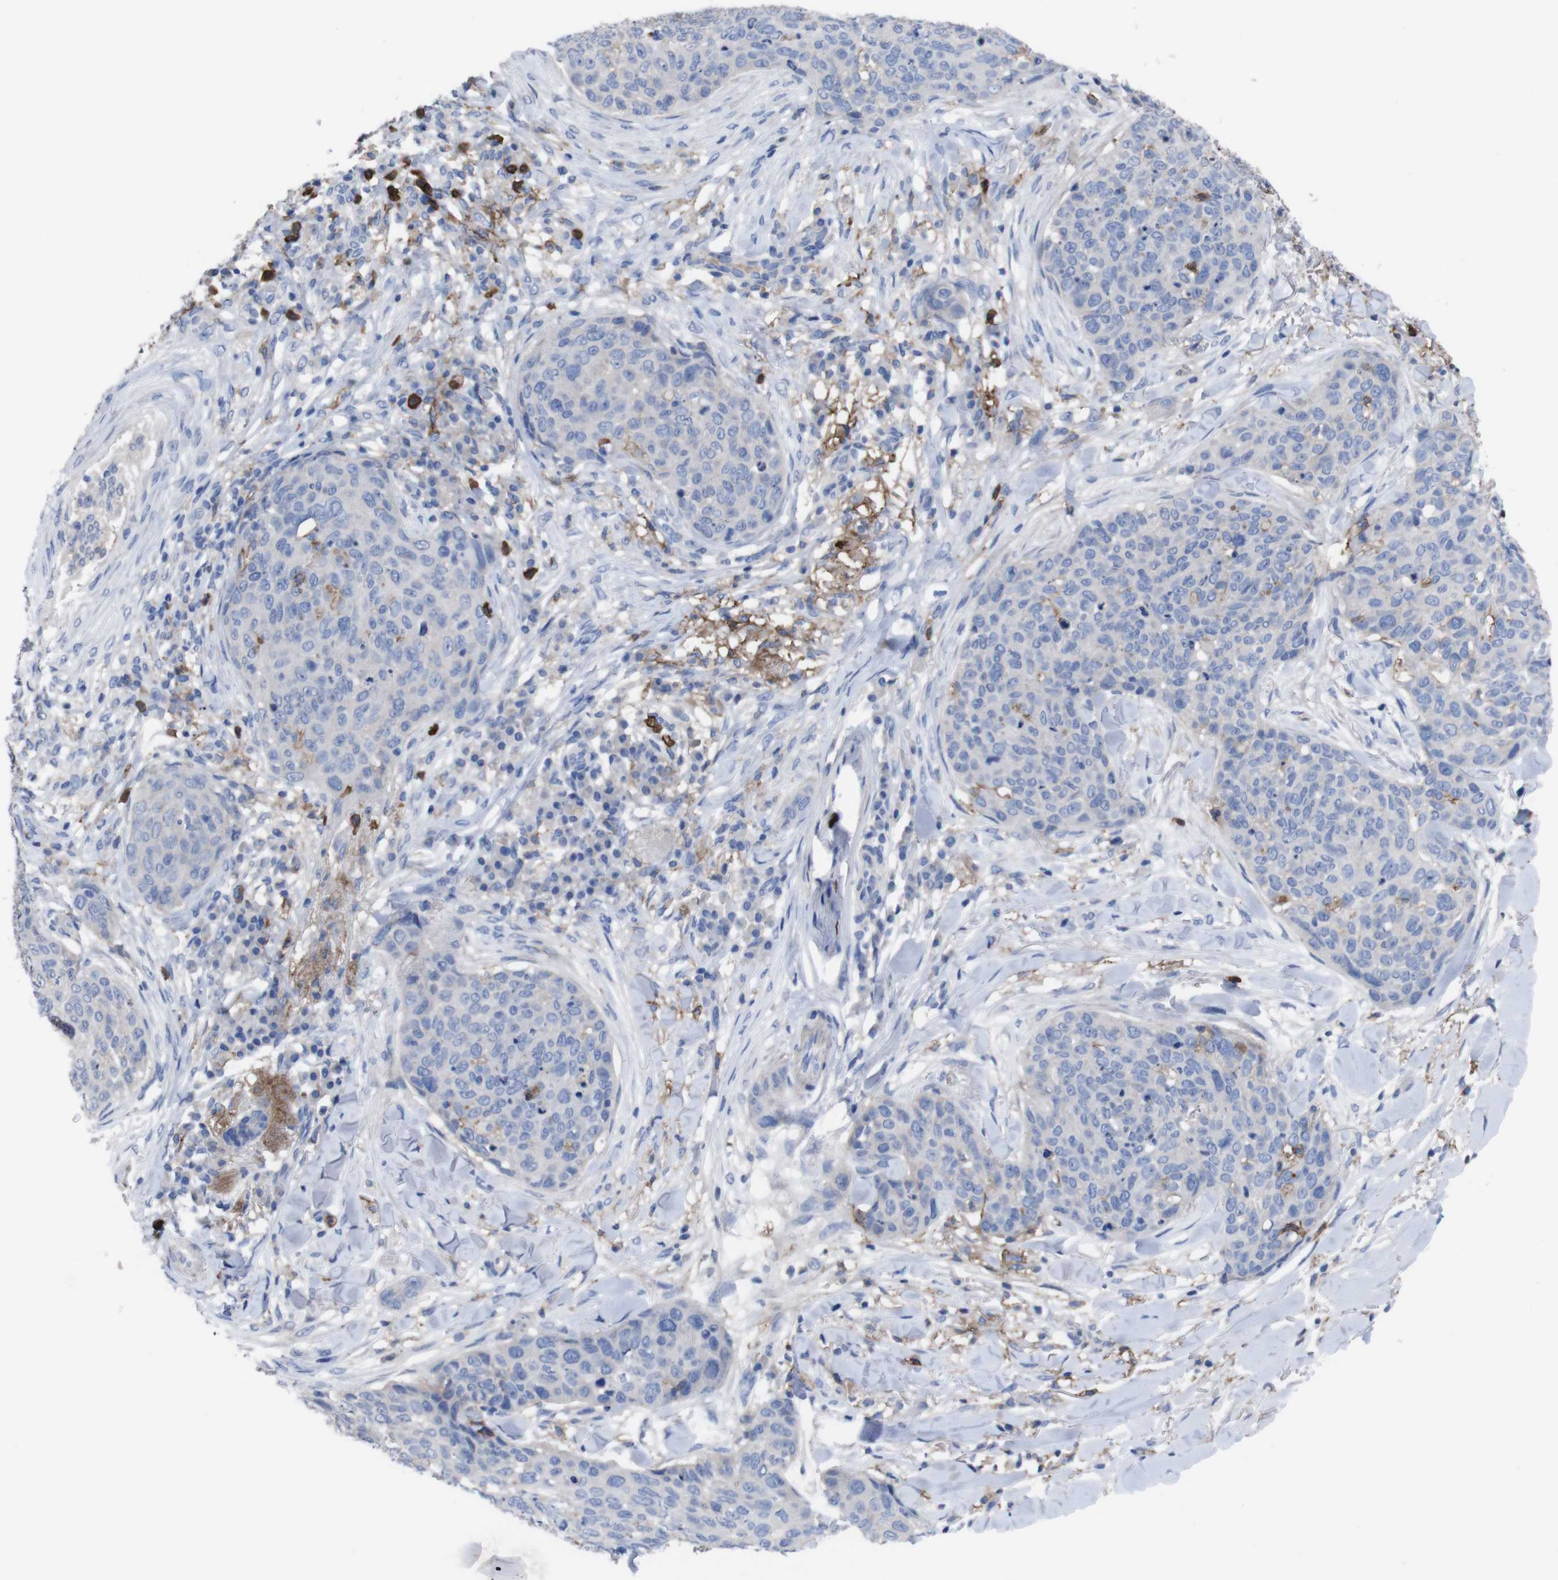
{"staining": {"intensity": "negative", "quantity": "none", "location": "none"}, "tissue": "skin cancer", "cell_type": "Tumor cells", "image_type": "cancer", "snomed": [{"axis": "morphology", "description": "Squamous cell carcinoma in situ, NOS"}, {"axis": "morphology", "description": "Squamous cell carcinoma, NOS"}, {"axis": "topography", "description": "Skin"}], "caption": "DAB immunohistochemical staining of human skin cancer (squamous cell carcinoma) displays no significant positivity in tumor cells.", "gene": "C5AR1", "patient": {"sex": "male", "age": 93}}